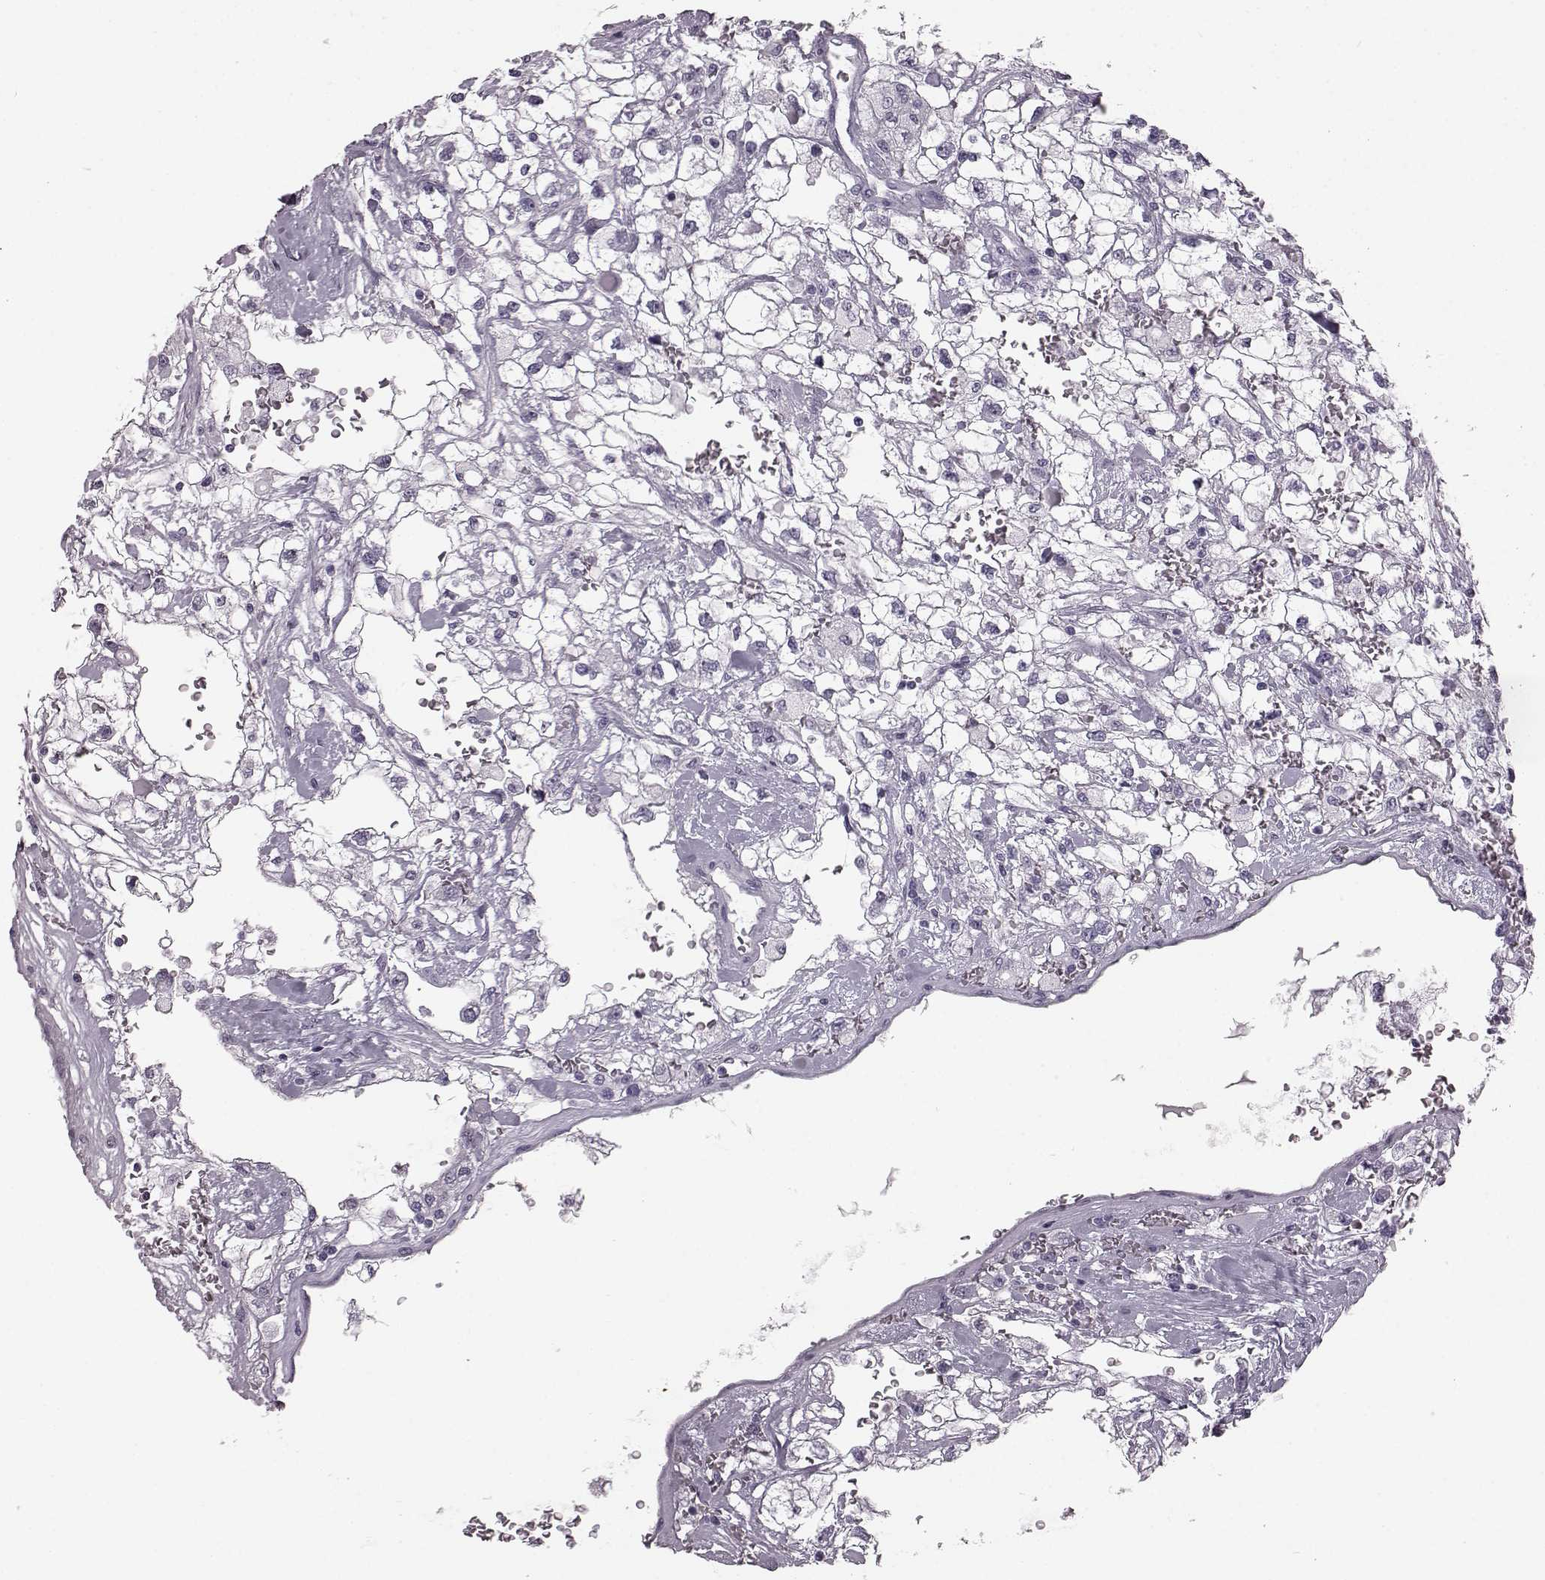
{"staining": {"intensity": "negative", "quantity": "none", "location": "none"}, "tissue": "renal cancer", "cell_type": "Tumor cells", "image_type": "cancer", "snomed": [{"axis": "morphology", "description": "Adenocarcinoma, NOS"}, {"axis": "topography", "description": "Kidney"}], "caption": "Tumor cells are negative for protein expression in human adenocarcinoma (renal).", "gene": "JSRP1", "patient": {"sex": "male", "age": 59}}